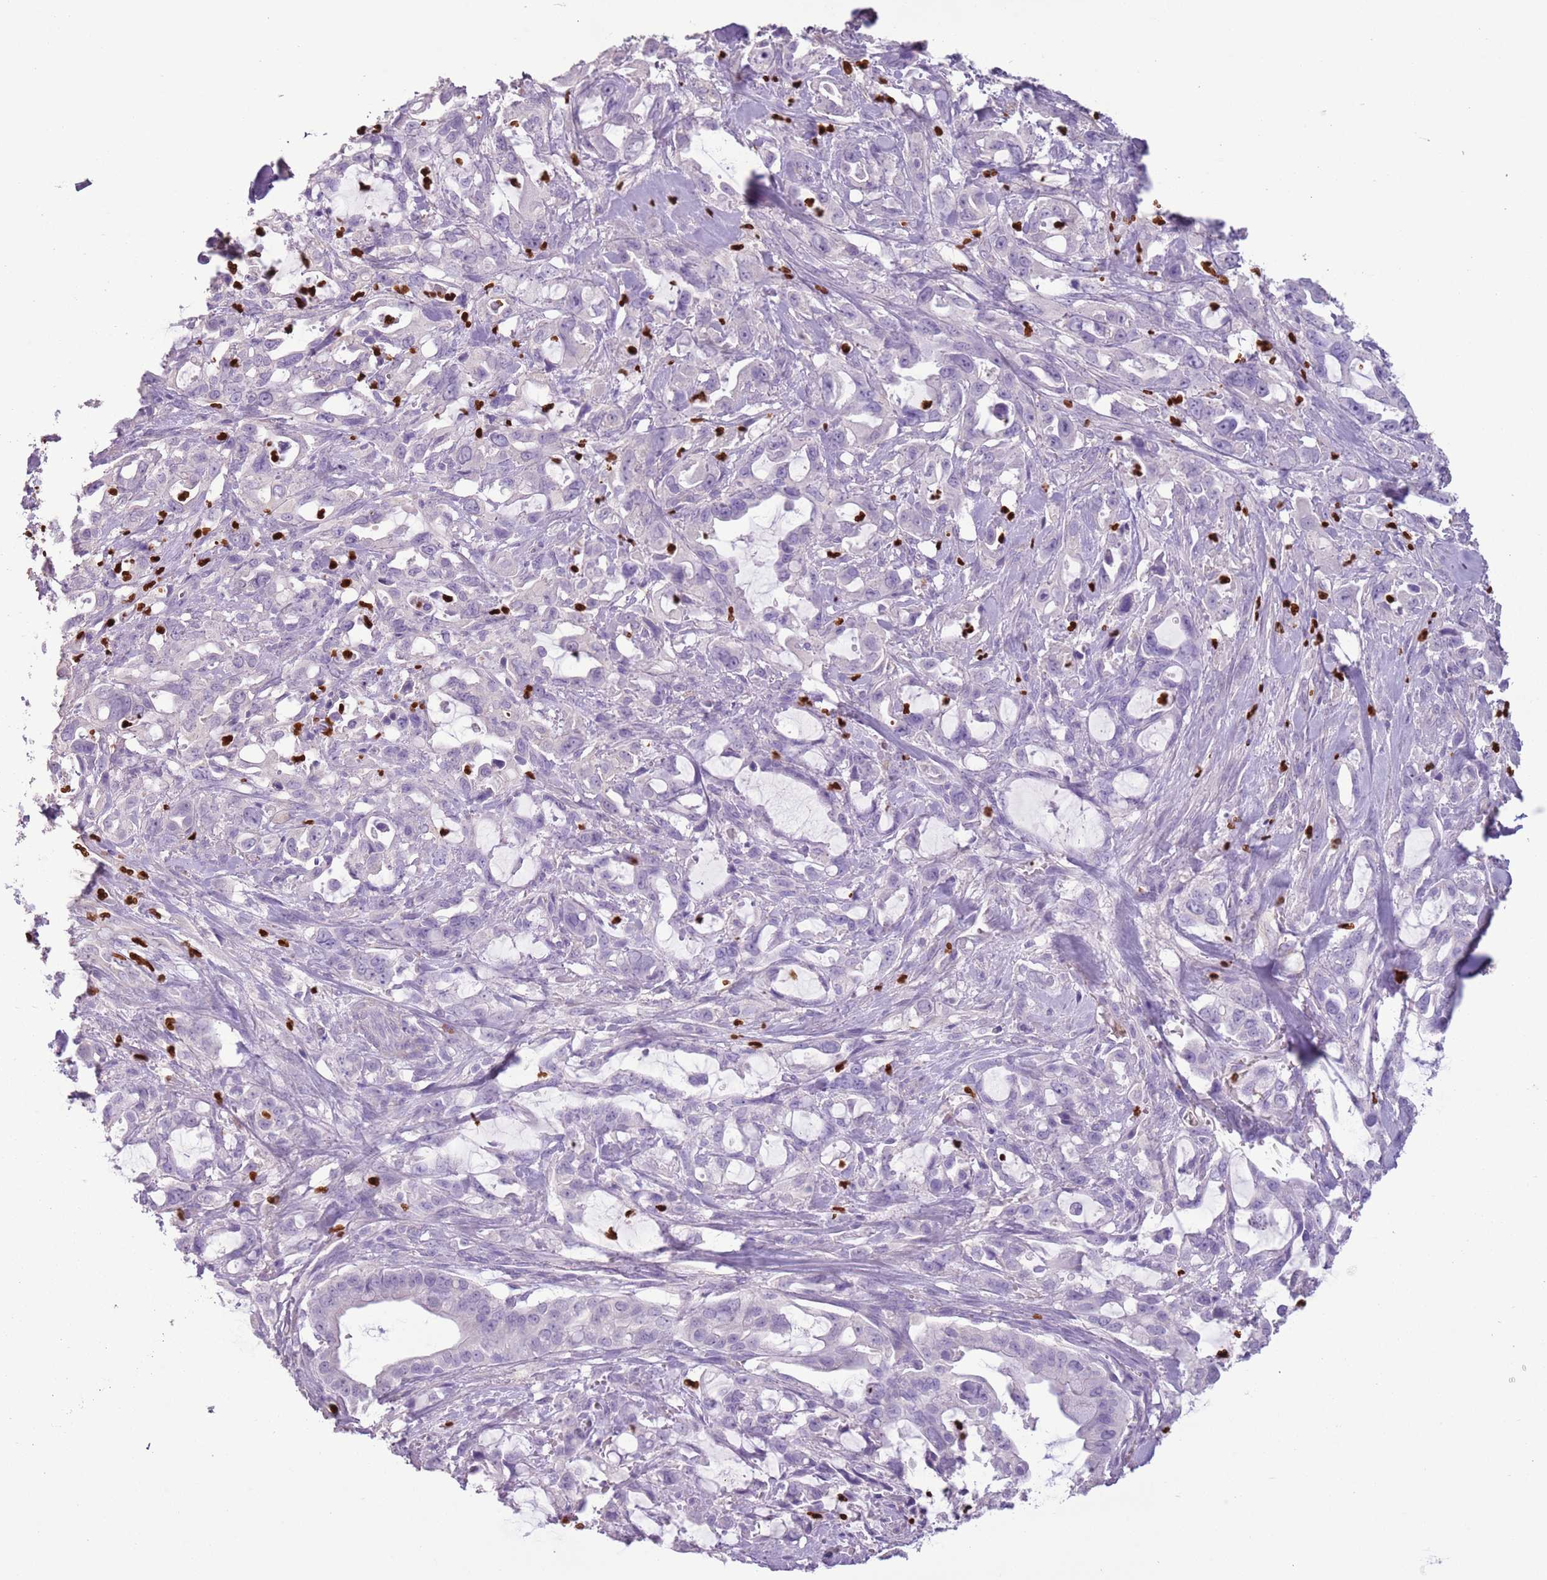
{"staining": {"intensity": "negative", "quantity": "none", "location": "none"}, "tissue": "pancreatic cancer", "cell_type": "Tumor cells", "image_type": "cancer", "snomed": [{"axis": "morphology", "description": "Adenocarcinoma, NOS"}, {"axis": "topography", "description": "Pancreas"}], "caption": "Immunohistochemistry (IHC) histopathology image of neoplastic tissue: human adenocarcinoma (pancreatic) stained with DAB (3,3'-diaminobenzidine) shows no significant protein staining in tumor cells. The staining was performed using DAB (3,3'-diaminobenzidine) to visualize the protein expression in brown, while the nuclei were stained in blue with hematoxylin (Magnification: 20x).", "gene": "CELF6", "patient": {"sex": "female", "age": 61}}